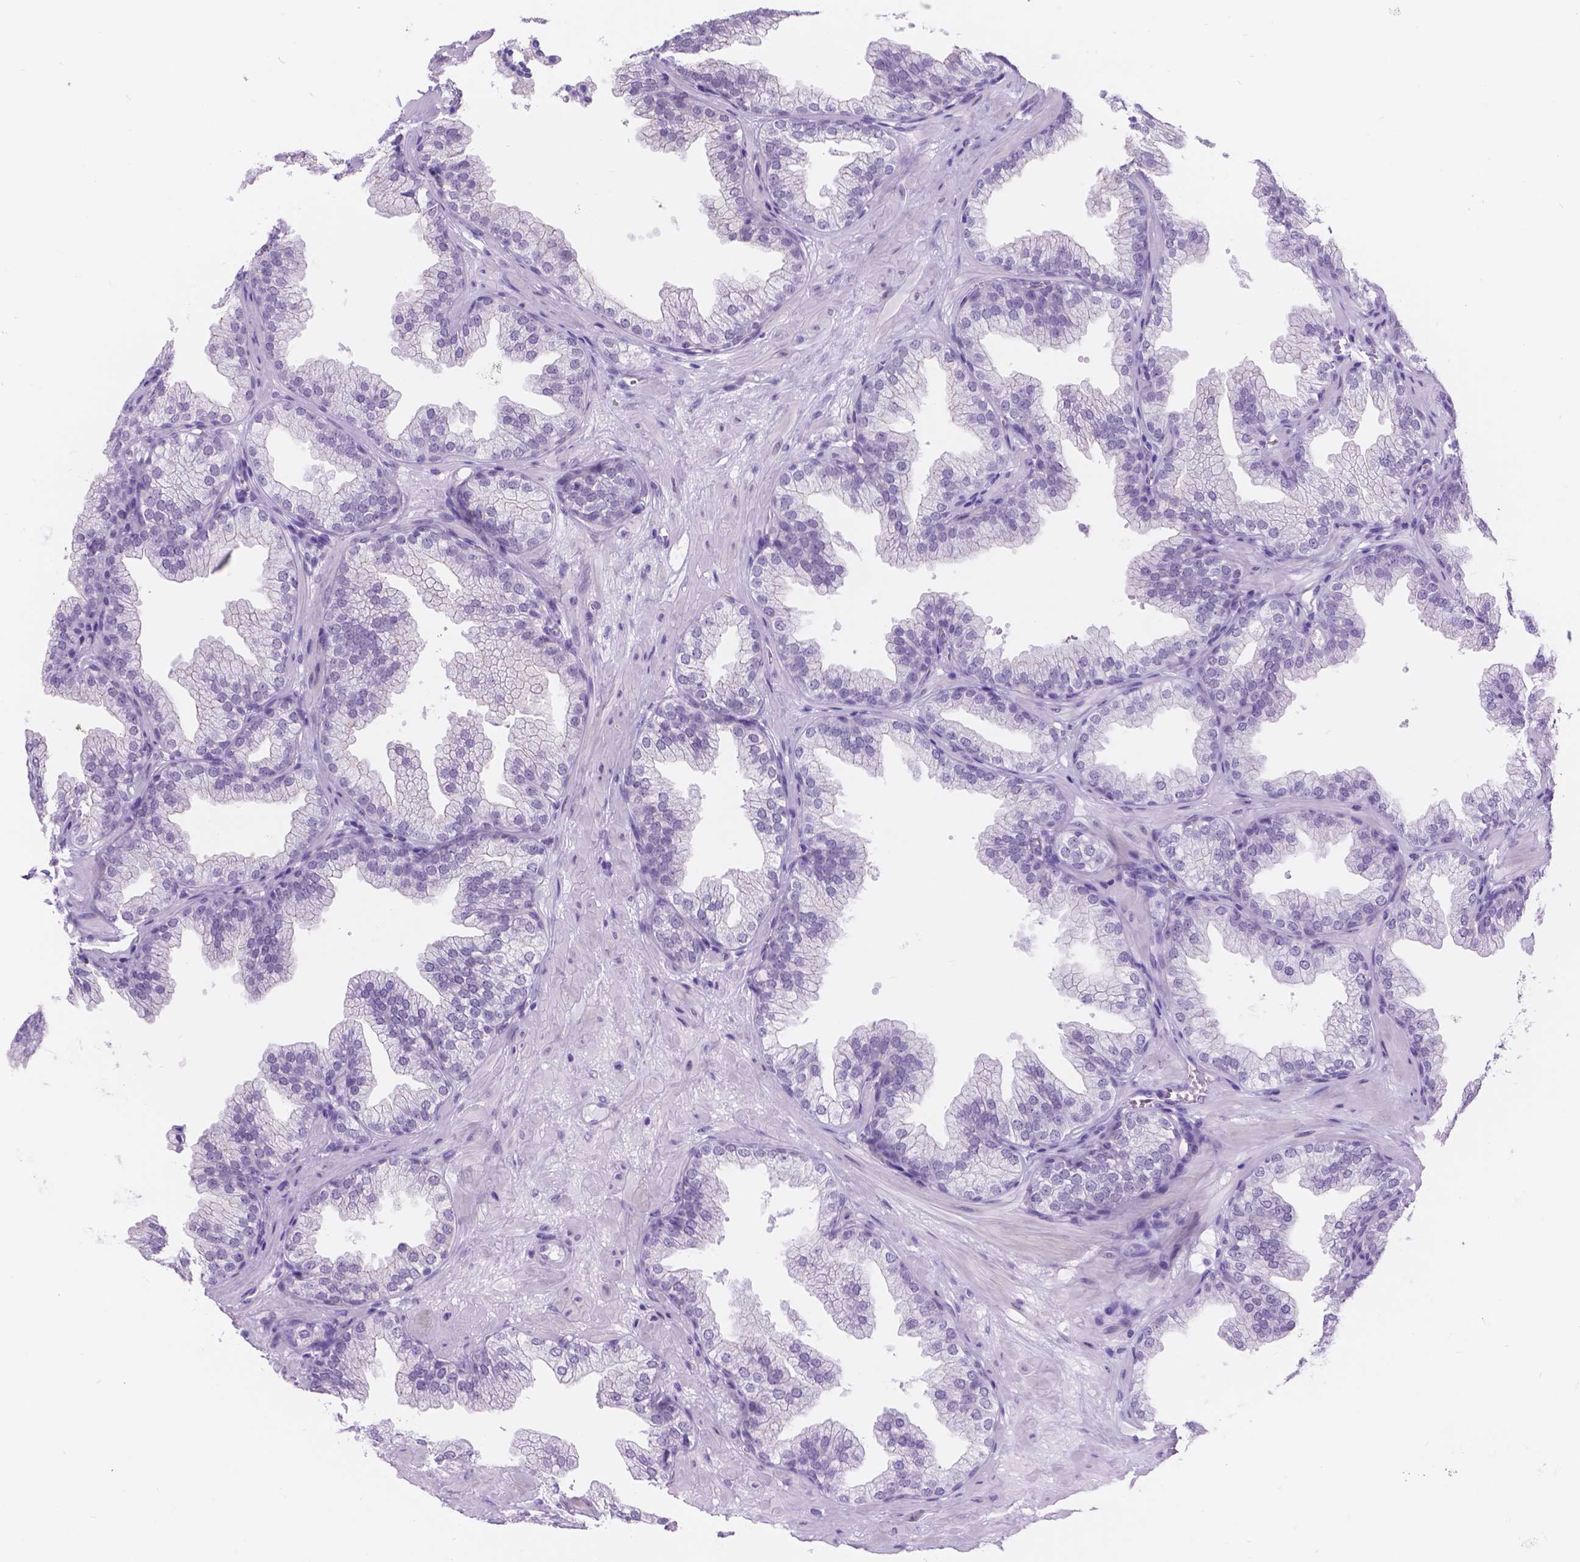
{"staining": {"intensity": "negative", "quantity": "none", "location": "none"}, "tissue": "prostate", "cell_type": "Glandular cells", "image_type": "normal", "snomed": [{"axis": "morphology", "description": "Normal tissue, NOS"}, {"axis": "topography", "description": "Prostate"}], "caption": "The IHC histopathology image has no significant staining in glandular cells of prostate. (Brightfield microscopy of DAB immunohistochemistry (IHC) at high magnification).", "gene": "DCC", "patient": {"sex": "male", "age": 37}}